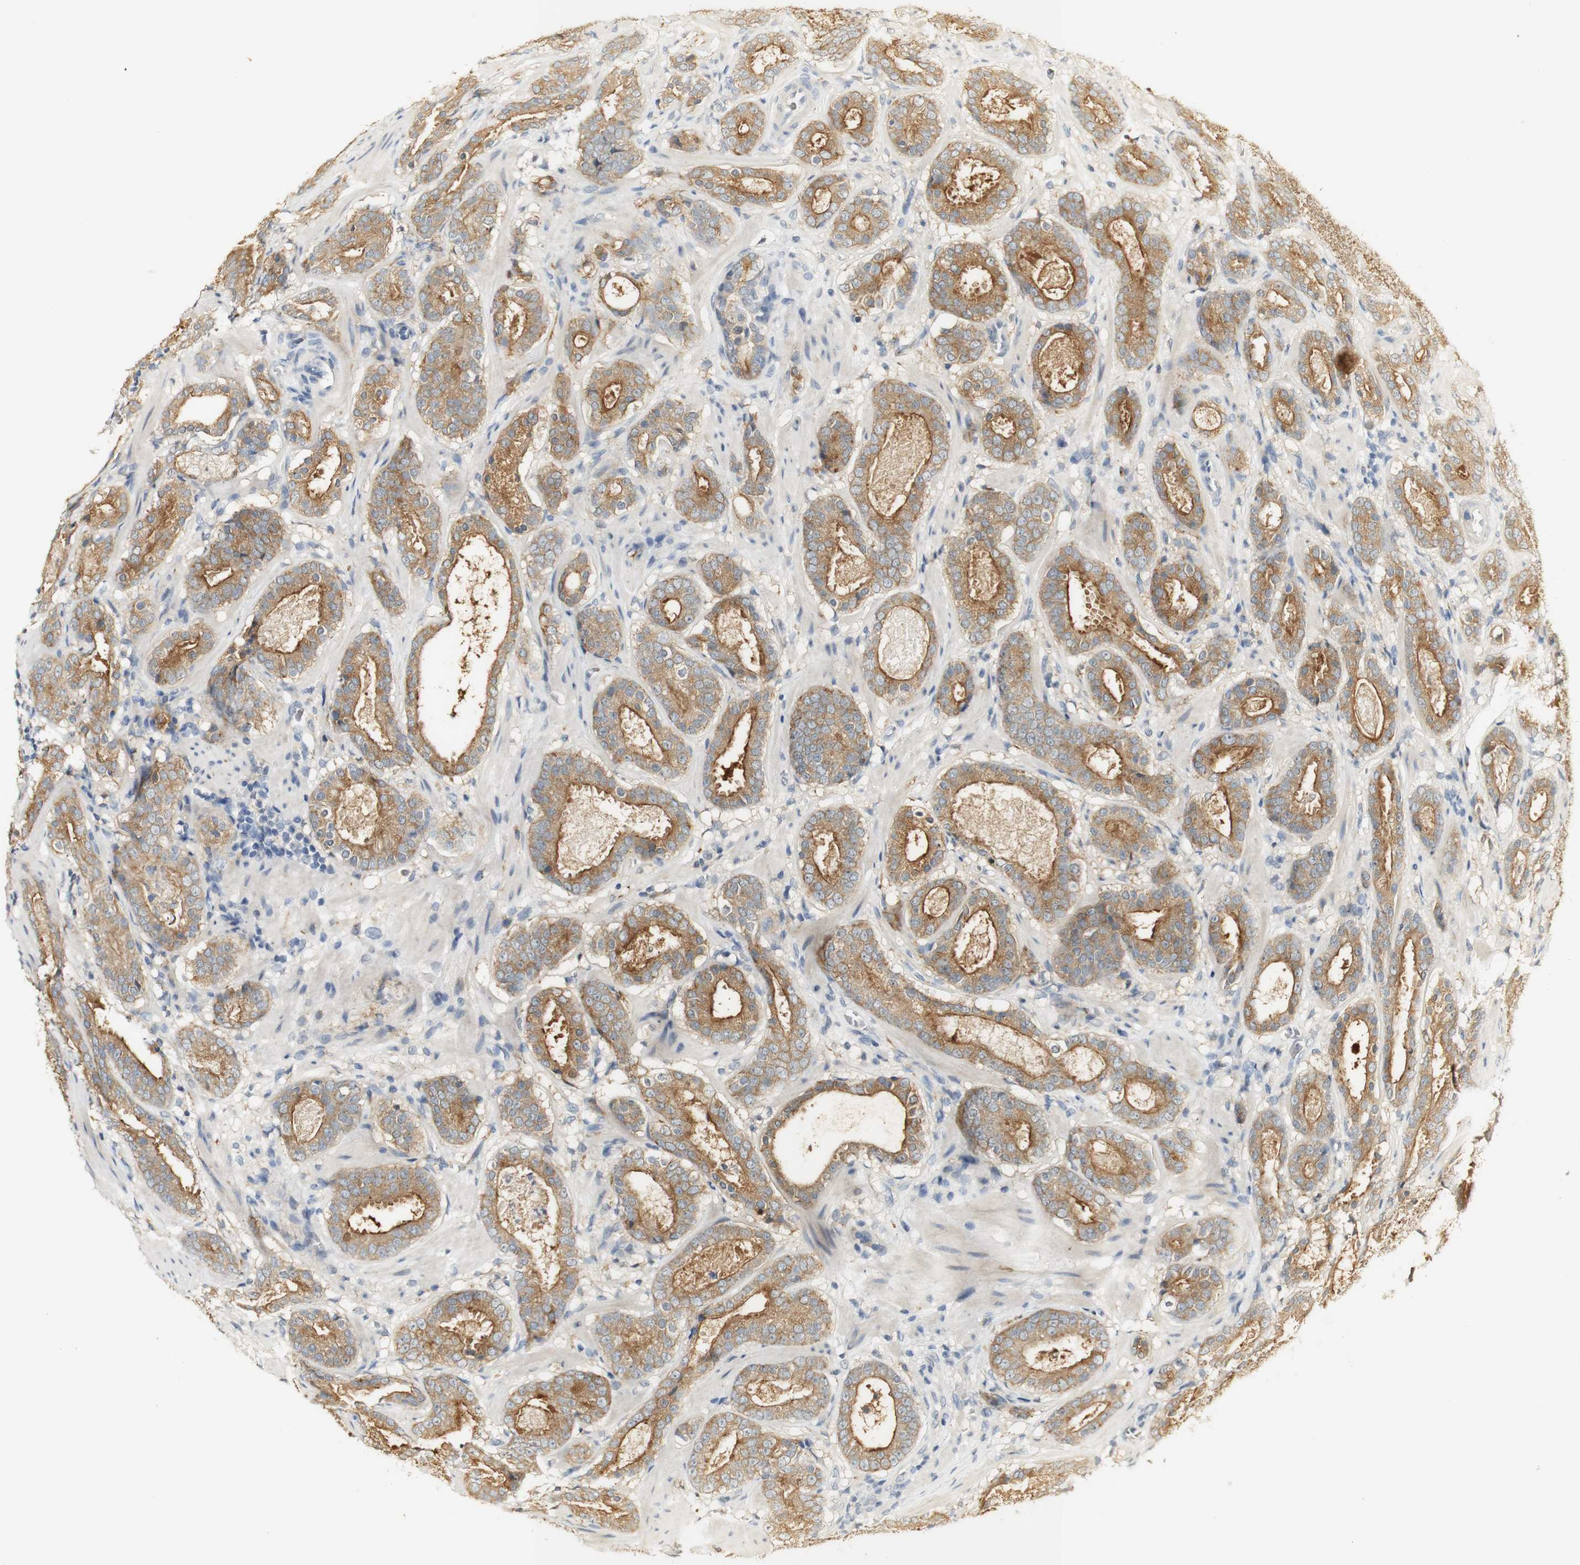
{"staining": {"intensity": "moderate", "quantity": ">75%", "location": "cytoplasmic/membranous"}, "tissue": "prostate cancer", "cell_type": "Tumor cells", "image_type": "cancer", "snomed": [{"axis": "morphology", "description": "Adenocarcinoma, Low grade"}, {"axis": "topography", "description": "Prostate"}], "caption": "Moderate cytoplasmic/membranous staining for a protein is appreciated in approximately >75% of tumor cells of low-grade adenocarcinoma (prostate) using immunohistochemistry (IHC).", "gene": "SYT7", "patient": {"sex": "male", "age": 69}}